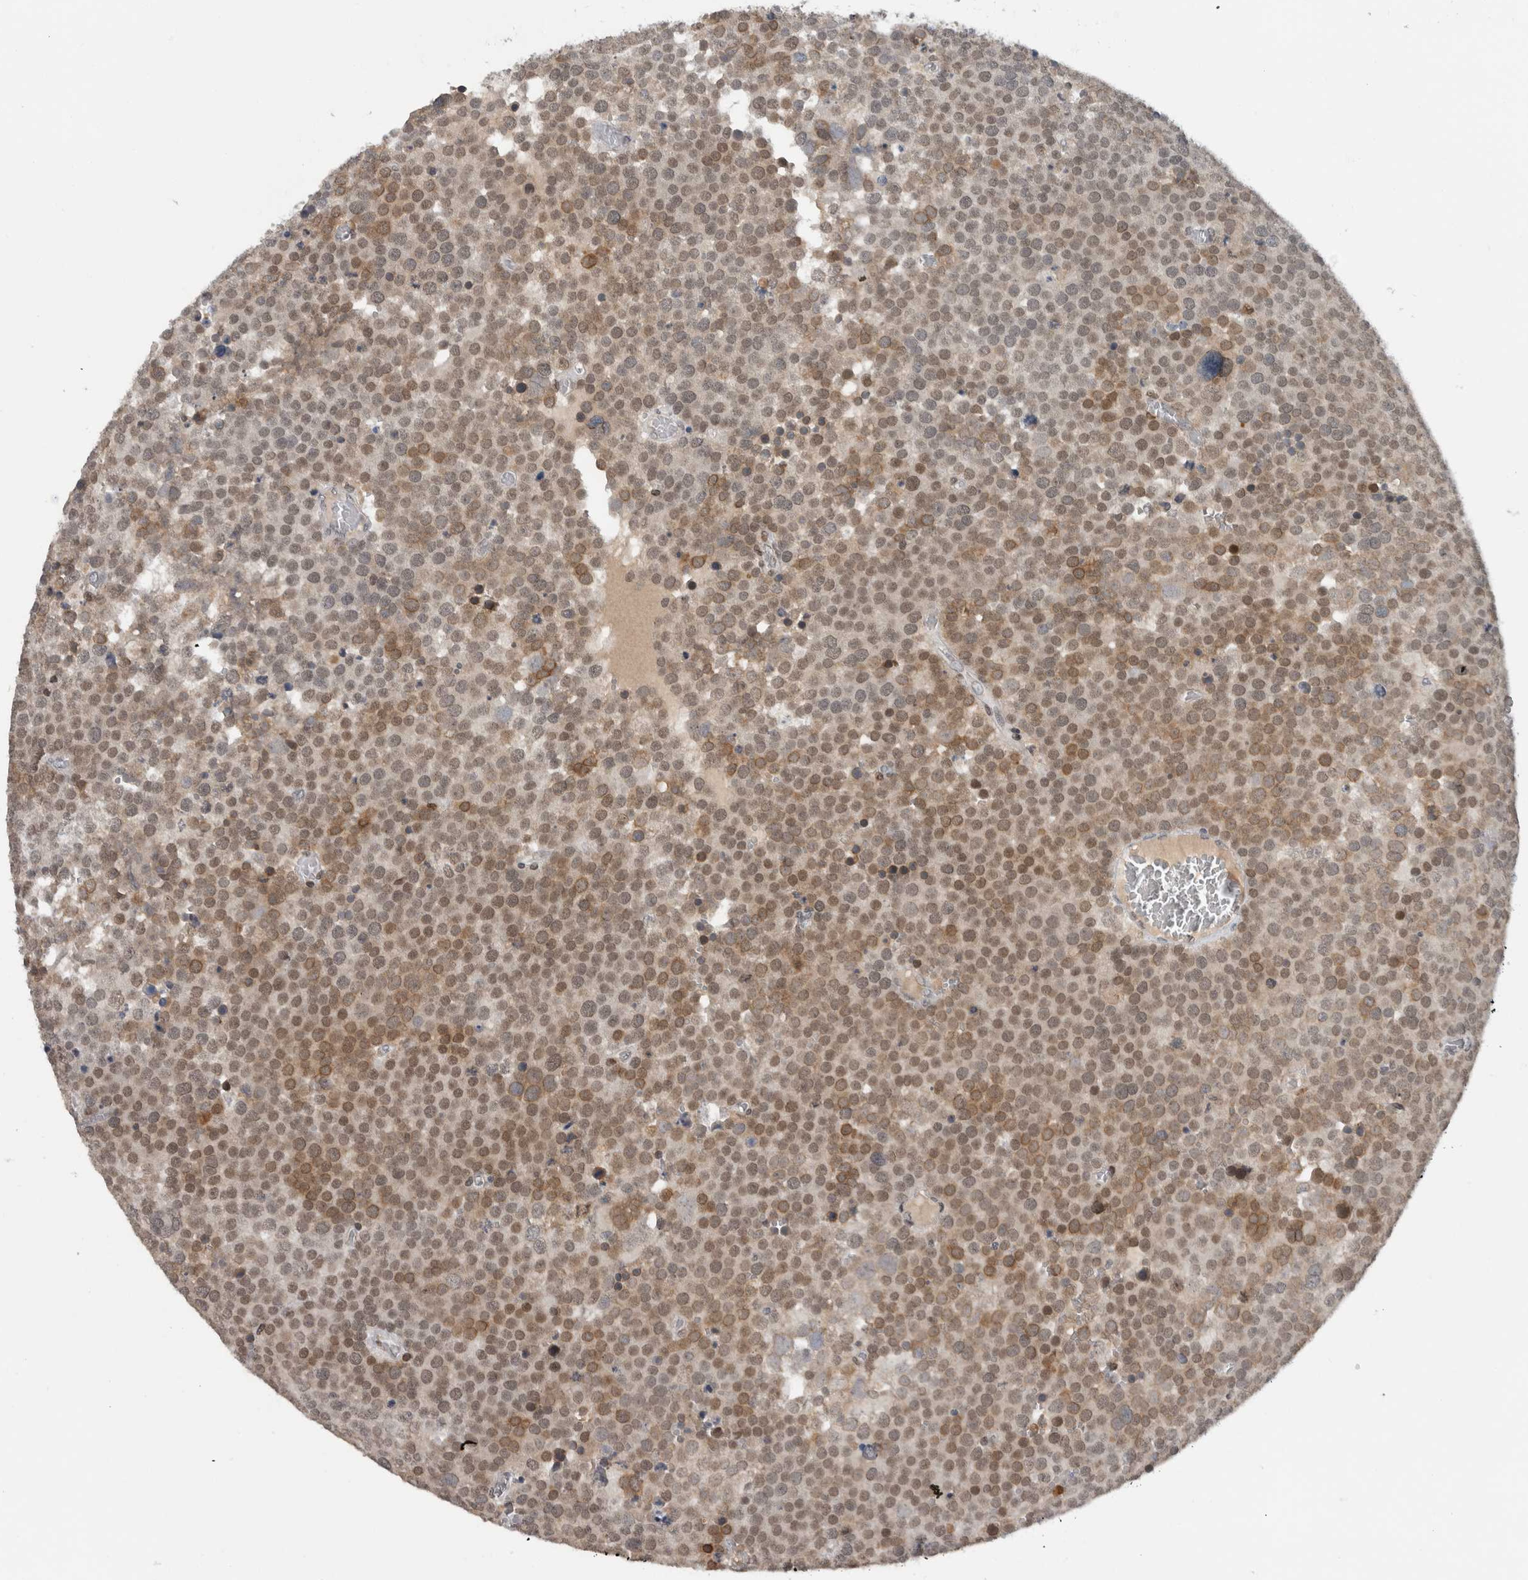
{"staining": {"intensity": "moderate", "quantity": "25%-75%", "location": "cytoplasmic/membranous"}, "tissue": "testis cancer", "cell_type": "Tumor cells", "image_type": "cancer", "snomed": [{"axis": "morphology", "description": "Seminoma, NOS"}, {"axis": "topography", "description": "Testis"}], "caption": "Testis seminoma tissue displays moderate cytoplasmic/membranous expression in about 25%-75% of tumor cells", "gene": "PRXL2A", "patient": {"sex": "male", "age": 71}}